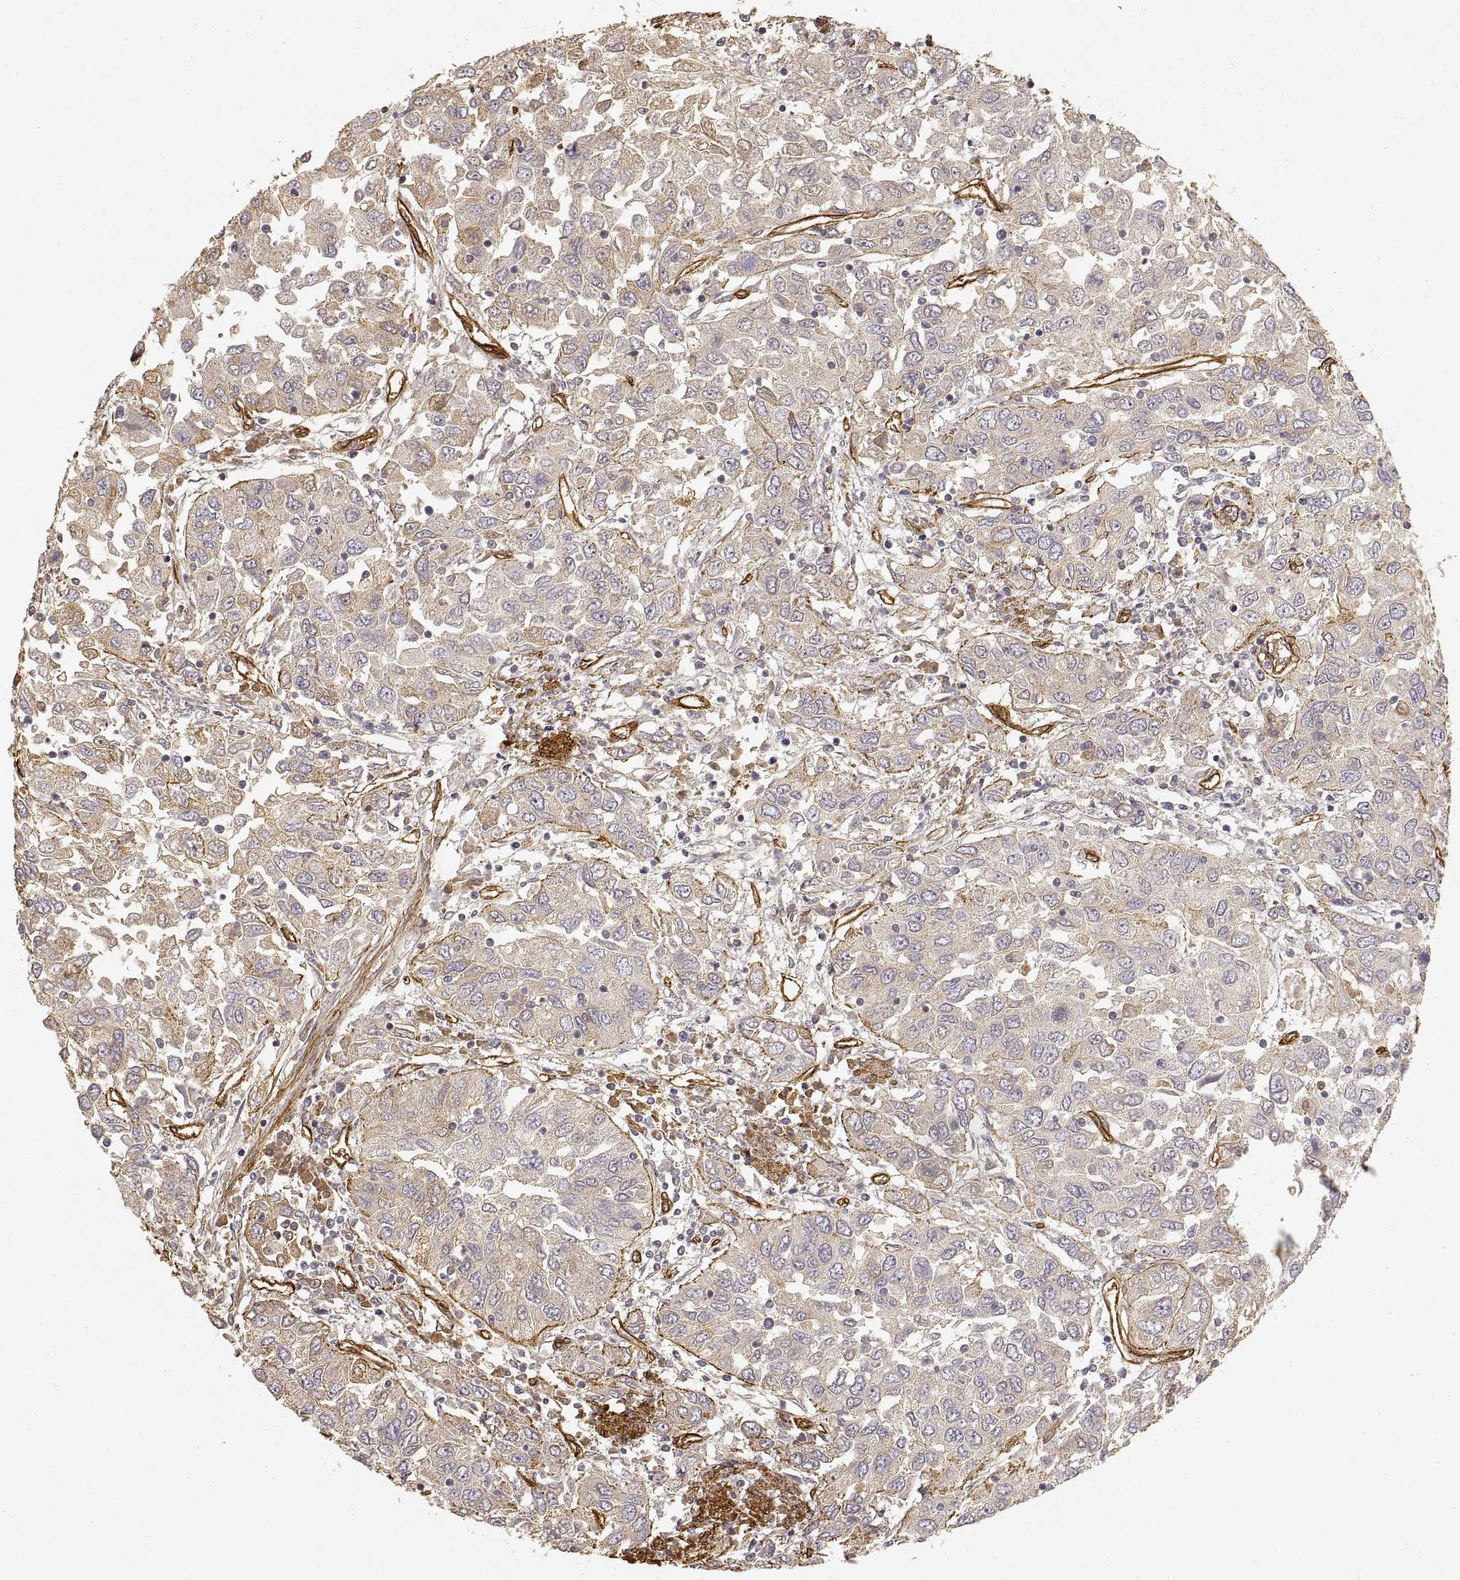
{"staining": {"intensity": "weak", "quantity": ">75%", "location": "cytoplasmic/membranous"}, "tissue": "urothelial cancer", "cell_type": "Tumor cells", "image_type": "cancer", "snomed": [{"axis": "morphology", "description": "Urothelial carcinoma, High grade"}, {"axis": "topography", "description": "Urinary bladder"}], "caption": "The micrograph shows immunohistochemical staining of urothelial carcinoma (high-grade). There is weak cytoplasmic/membranous staining is present in approximately >75% of tumor cells.", "gene": "LAMA4", "patient": {"sex": "male", "age": 76}}